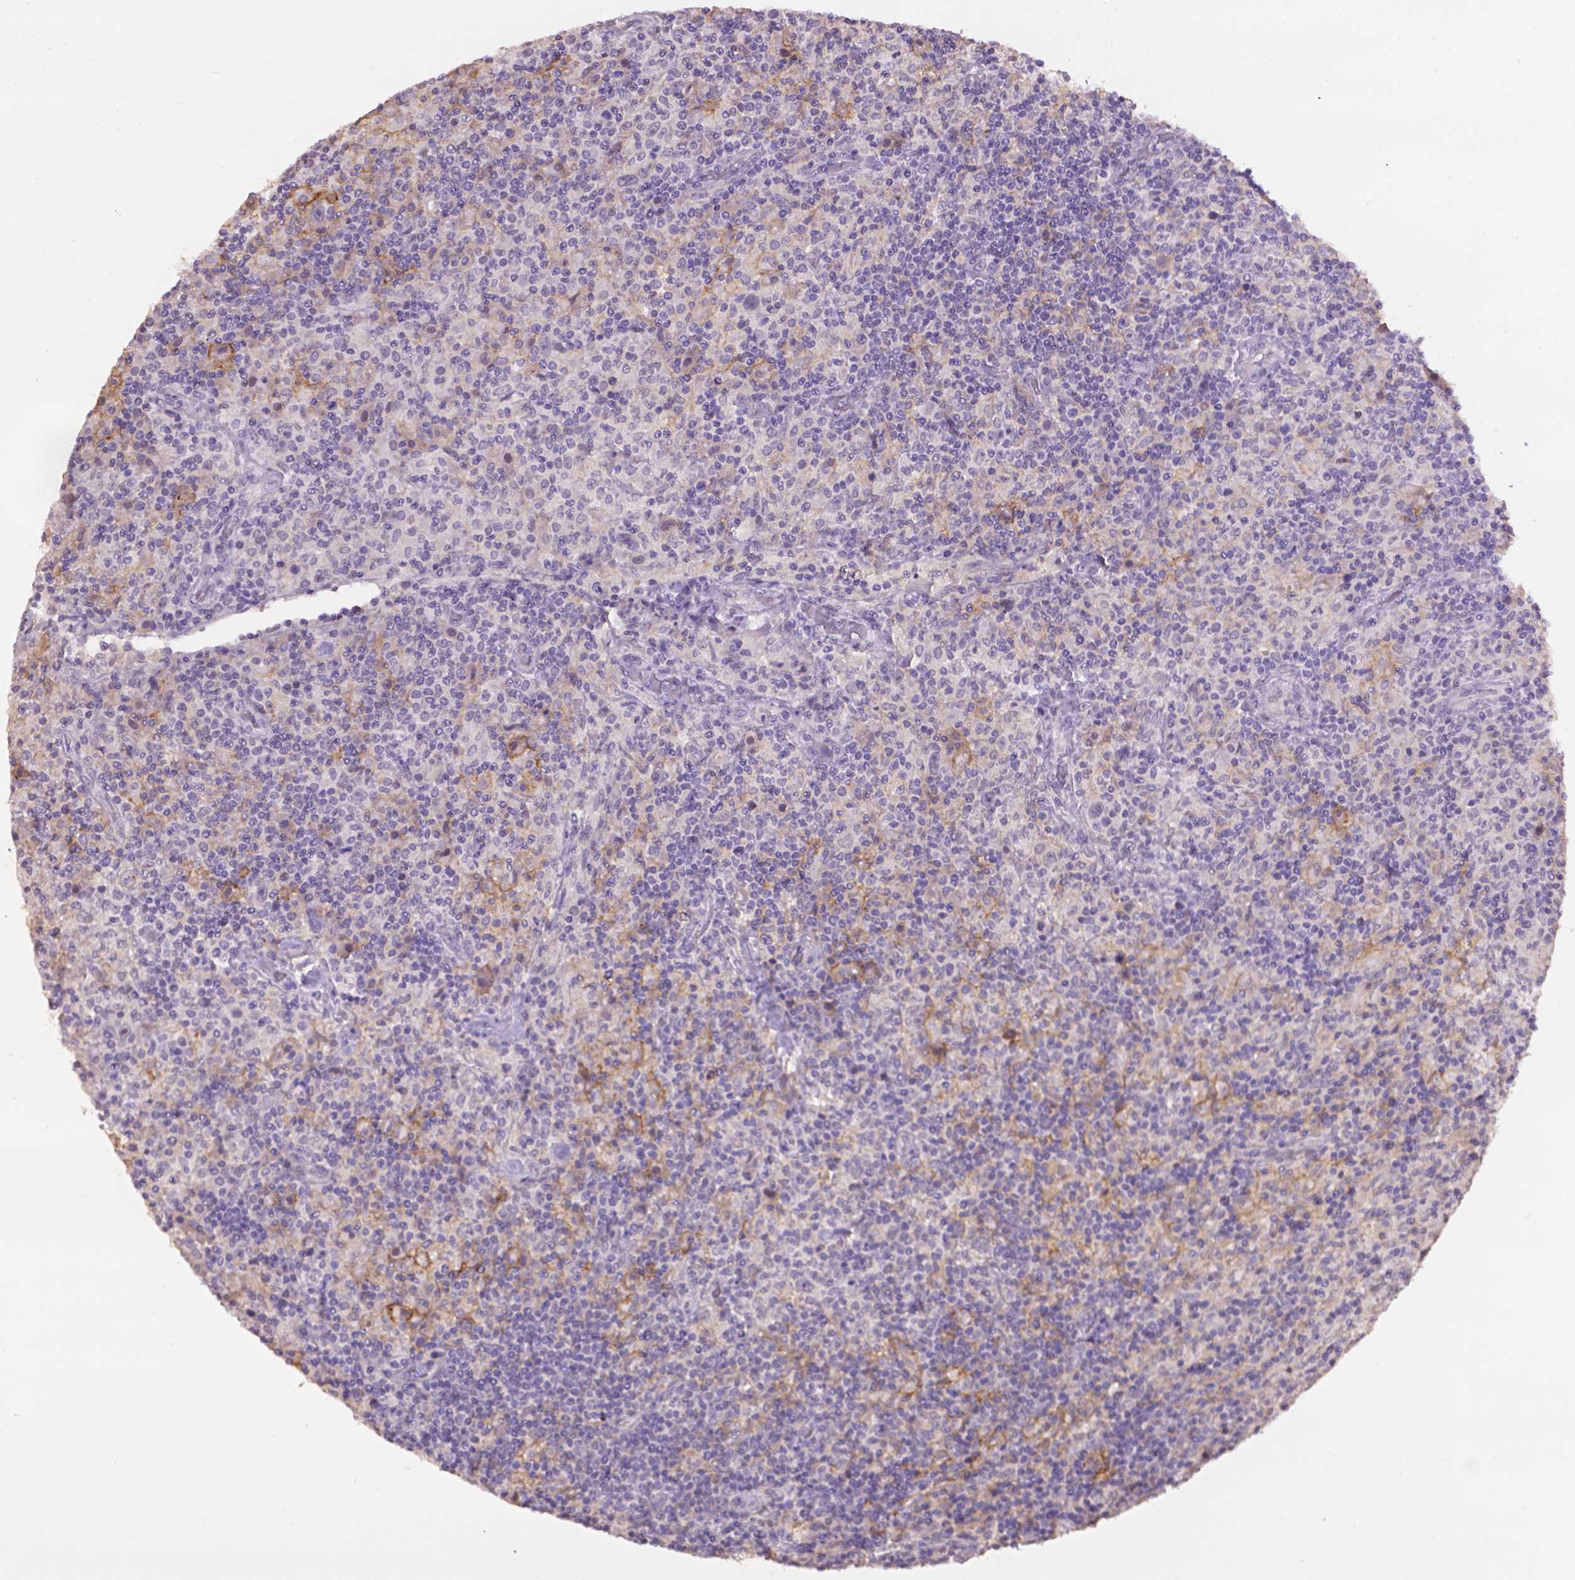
{"staining": {"intensity": "negative", "quantity": "none", "location": "none"}, "tissue": "lymphoma", "cell_type": "Tumor cells", "image_type": "cancer", "snomed": [{"axis": "morphology", "description": "Hodgkin's disease, NOS"}, {"axis": "topography", "description": "Lymph node"}], "caption": "Lymphoma stained for a protein using IHC demonstrates no positivity tumor cells.", "gene": "CPM", "patient": {"sex": "male", "age": 70}}